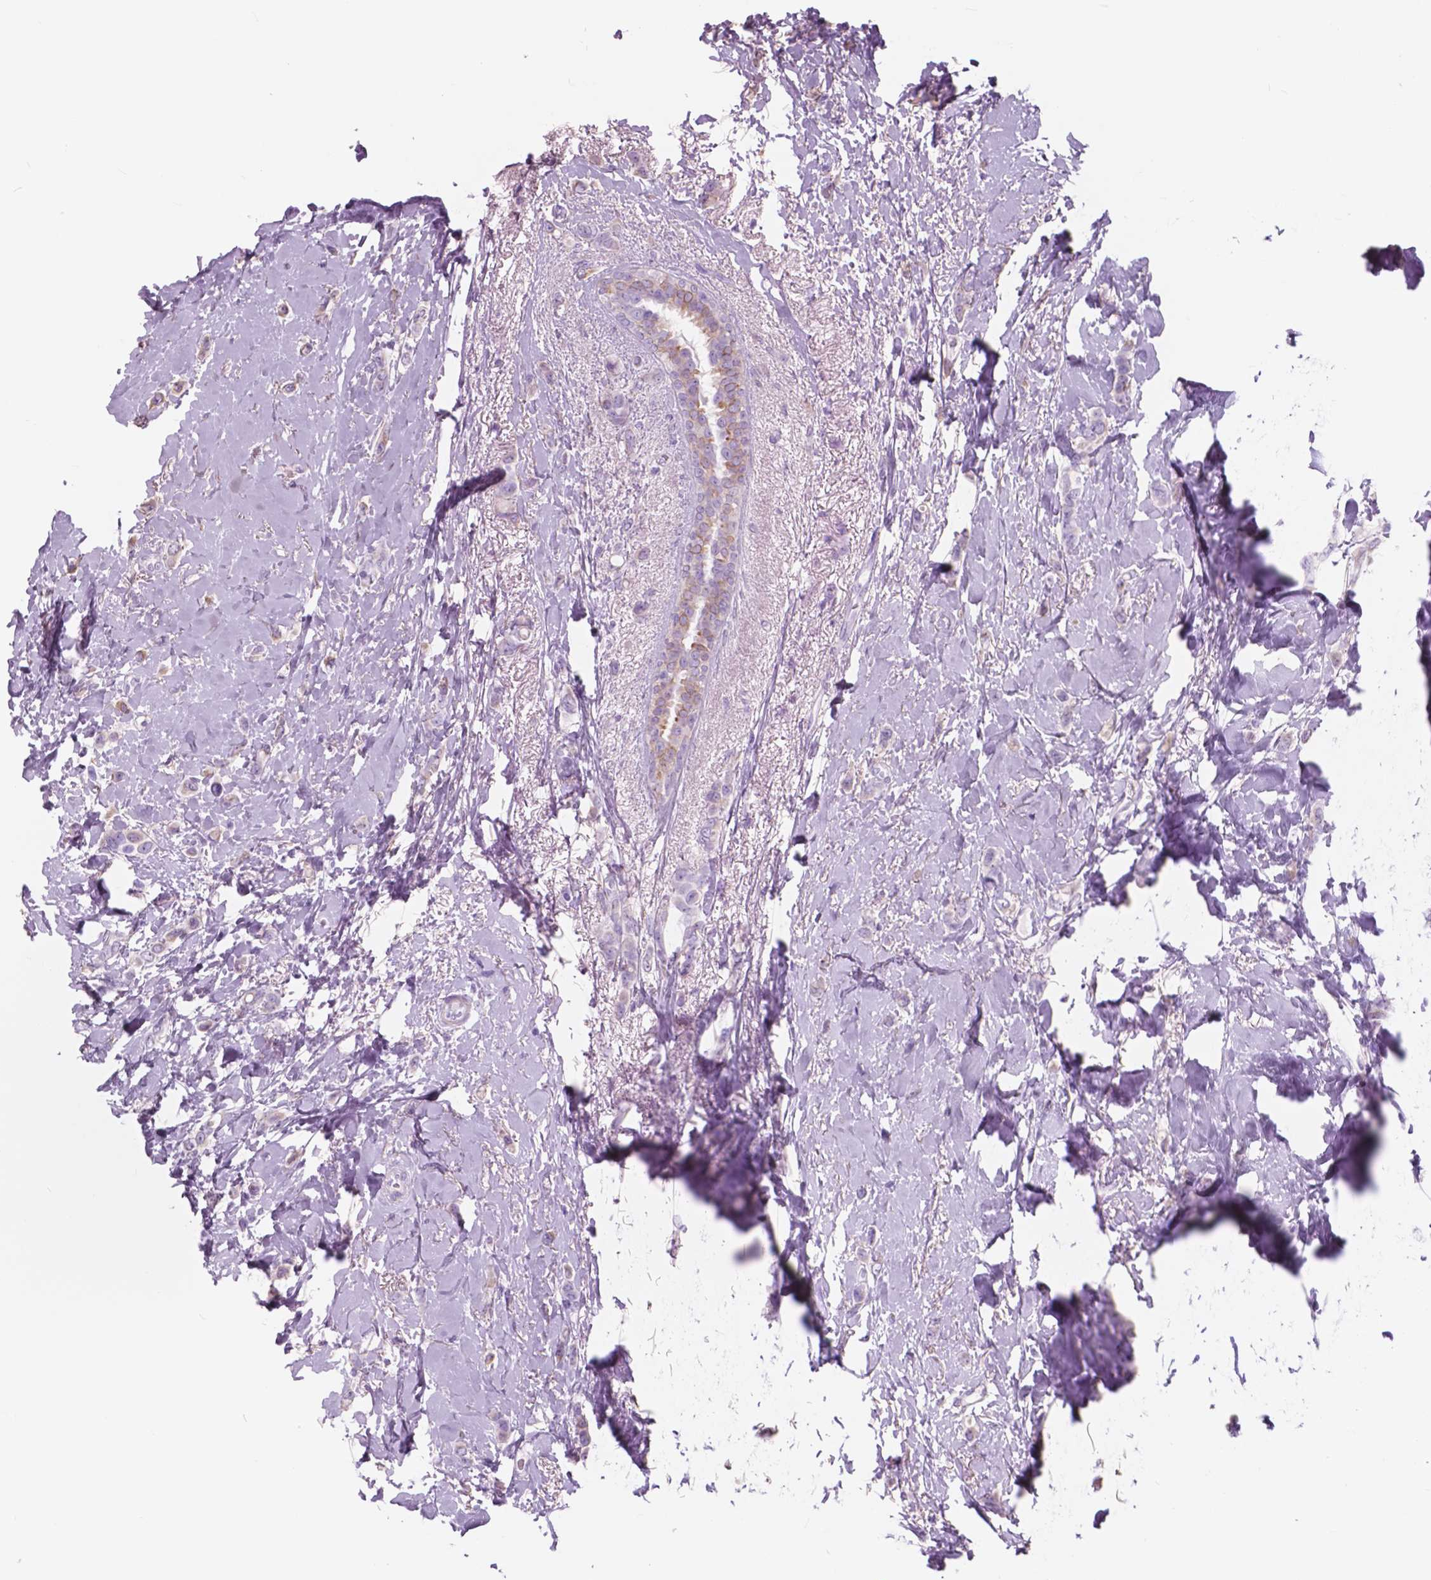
{"staining": {"intensity": "negative", "quantity": "none", "location": "none"}, "tissue": "breast cancer", "cell_type": "Tumor cells", "image_type": "cancer", "snomed": [{"axis": "morphology", "description": "Lobular carcinoma"}, {"axis": "topography", "description": "Breast"}], "caption": "This histopathology image is of breast cancer stained with IHC to label a protein in brown with the nuclei are counter-stained blue. There is no staining in tumor cells.", "gene": "FXYD2", "patient": {"sex": "female", "age": 66}}